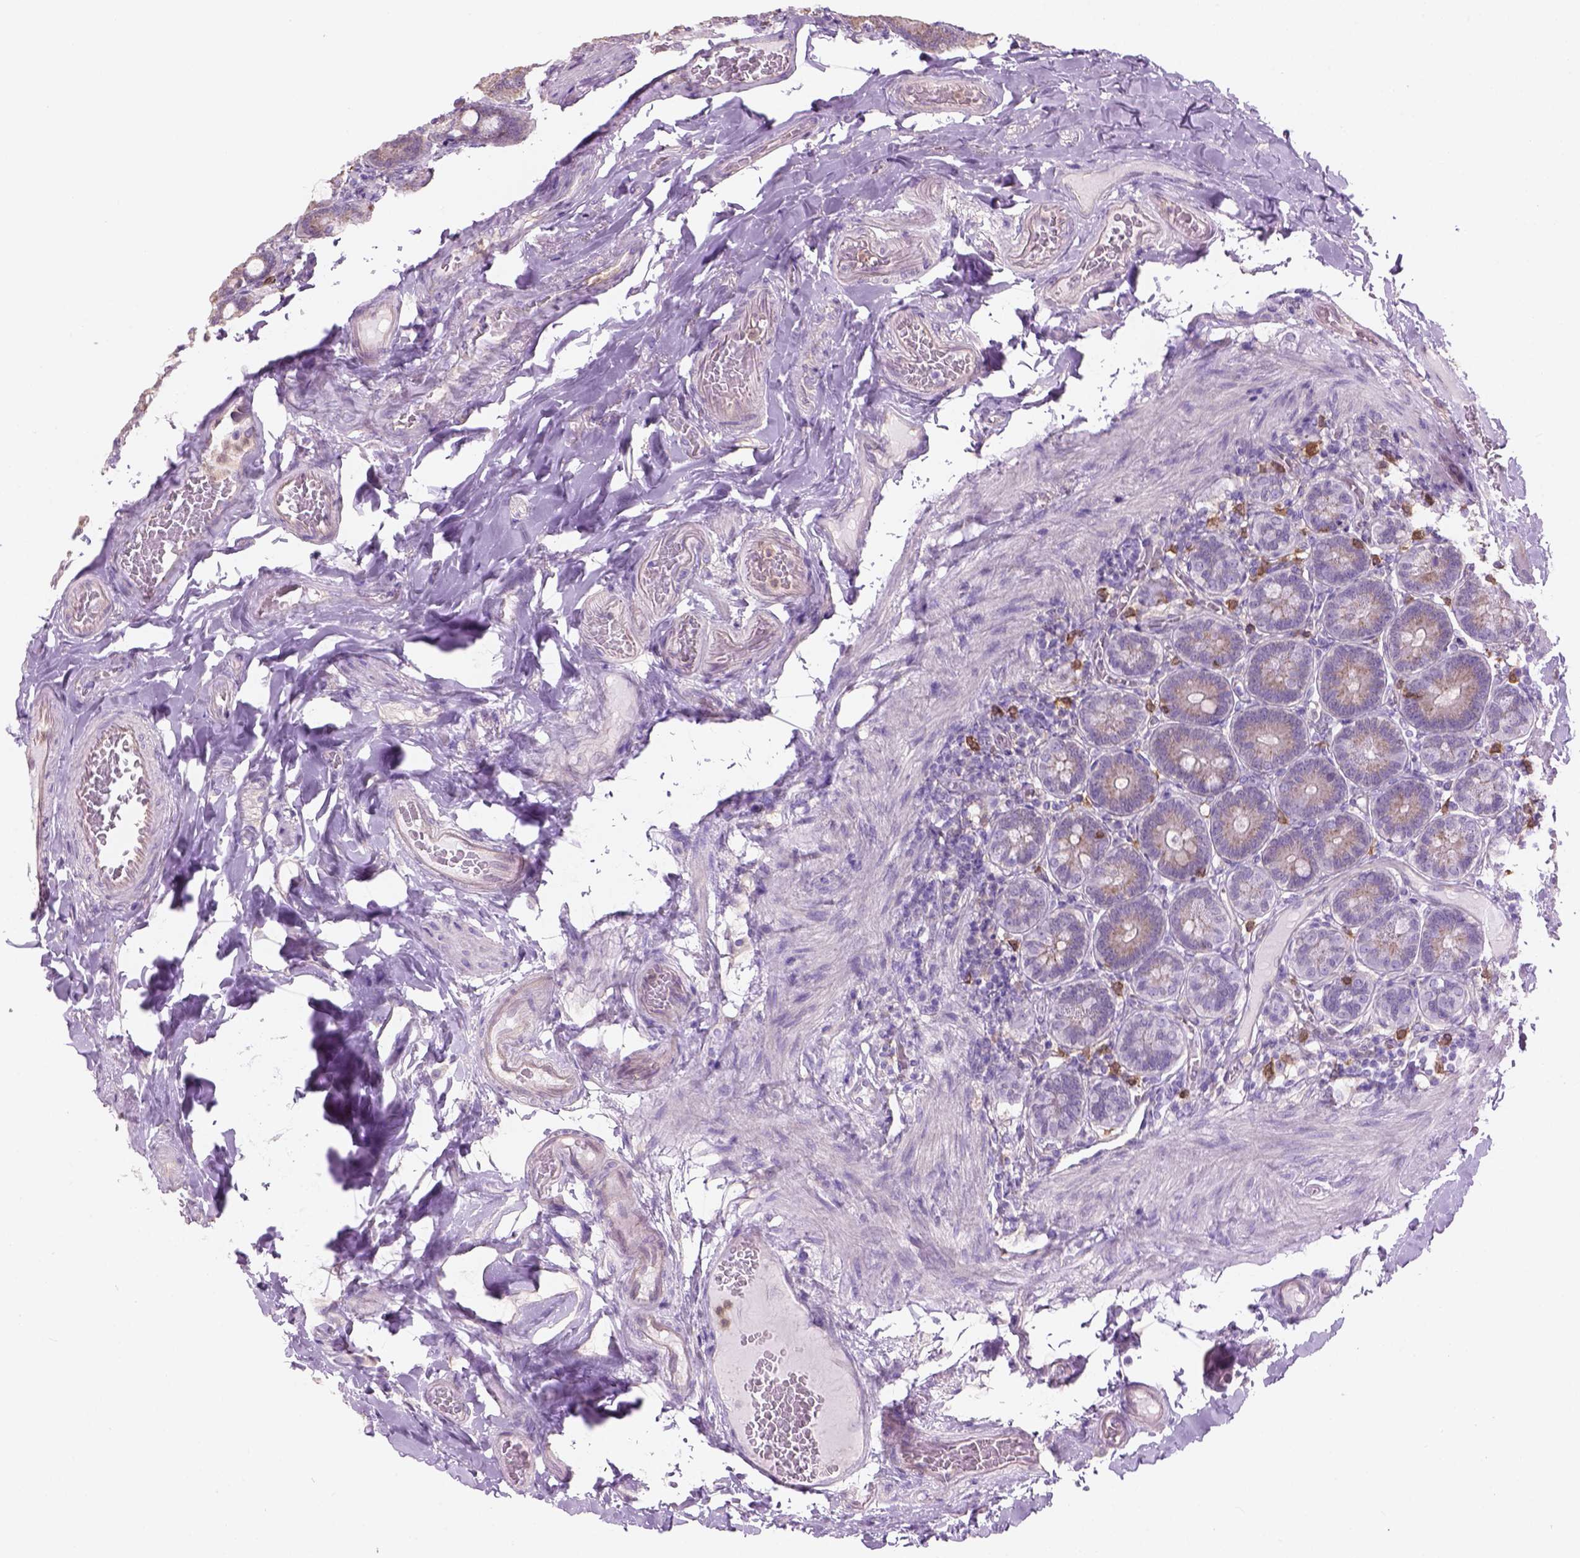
{"staining": {"intensity": "negative", "quantity": "none", "location": "none"}, "tissue": "duodenum", "cell_type": "Glandular cells", "image_type": "normal", "snomed": [{"axis": "morphology", "description": "Normal tissue, NOS"}, {"axis": "topography", "description": "Duodenum"}], "caption": "Immunohistochemistry (IHC) image of normal human duodenum stained for a protein (brown), which demonstrates no staining in glandular cells.", "gene": "CD84", "patient": {"sex": "female", "age": 62}}